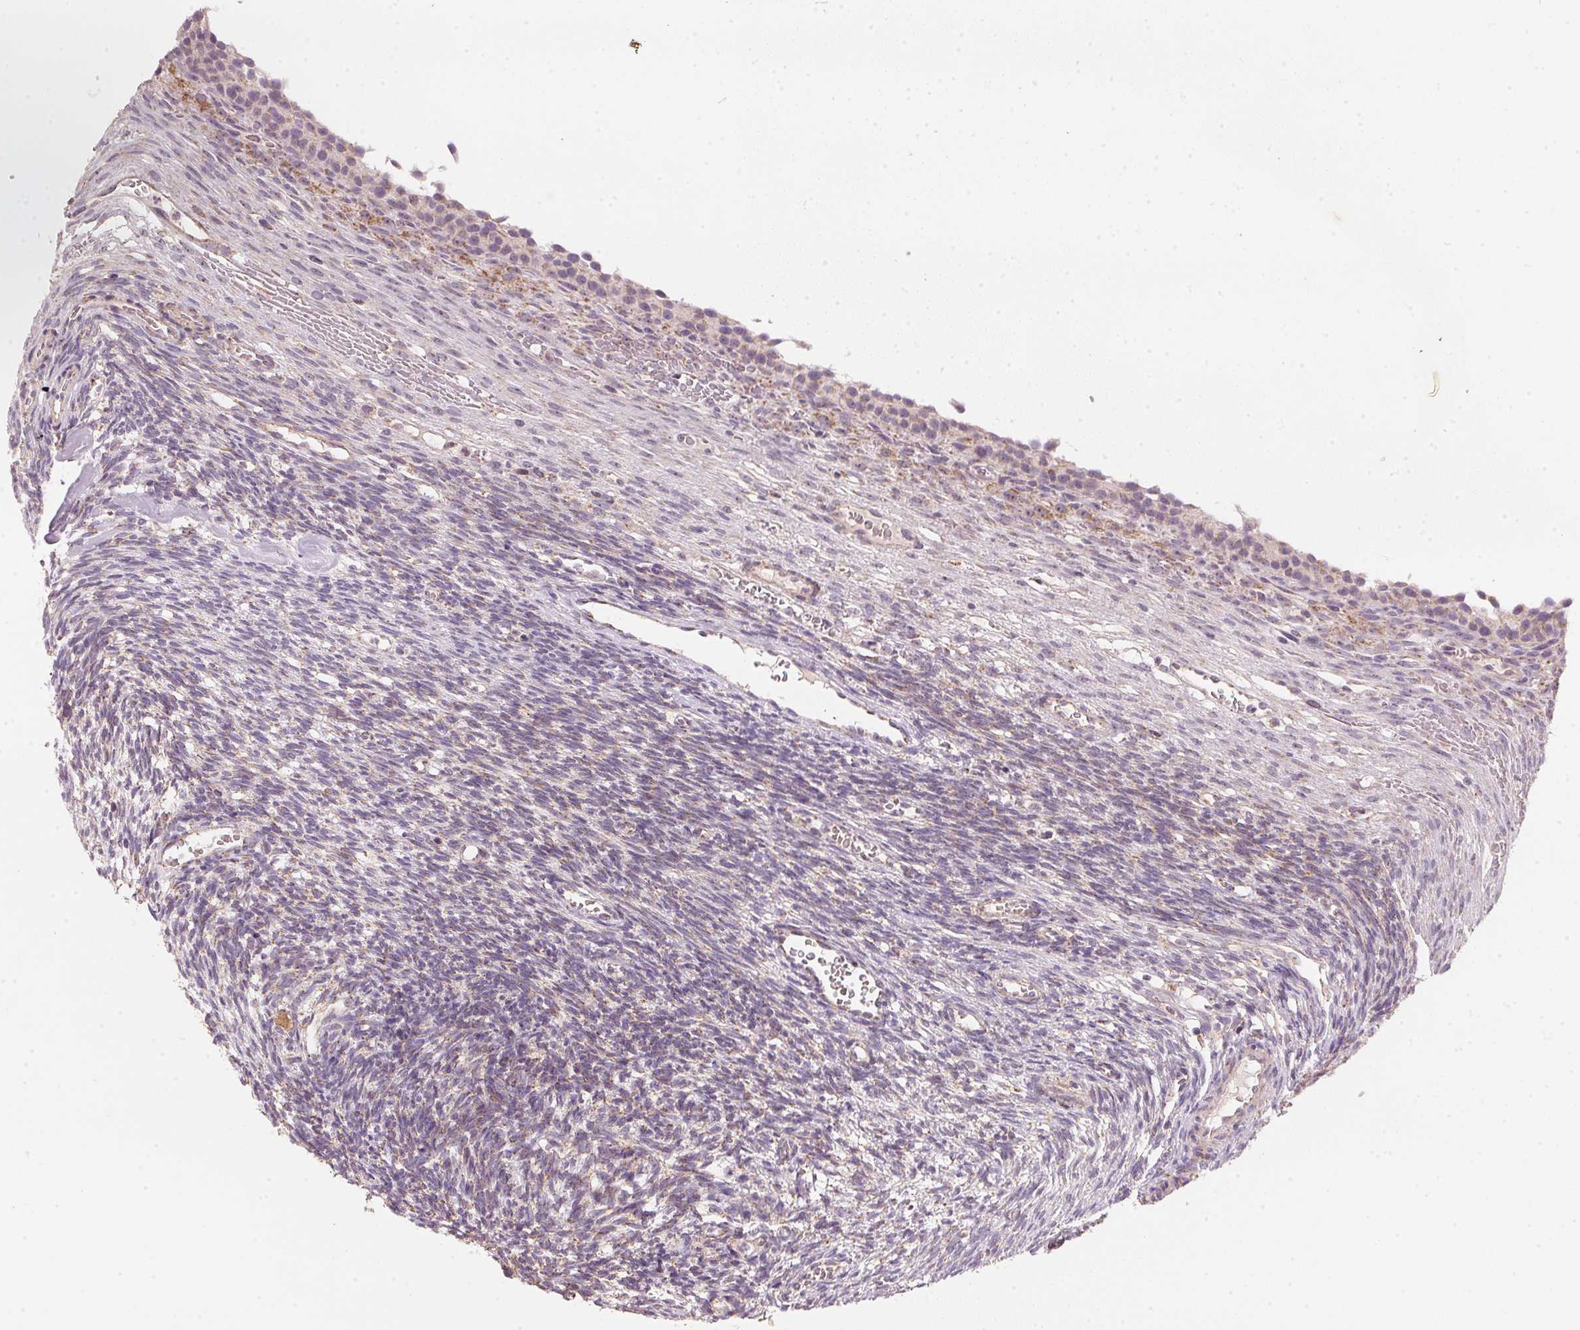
{"staining": {"intensity": "moderate", "quantity": "25%-75%", "location": "cytoplasmic/membranous"}, "tissue": "ovary", "cell_type": "Follicle cells", "image_type": "normal", "snomed": [{"axis": "morphology", "description": "Normal tissue, NOS"}, {"axis": "topography", "description": "Ovary"}], "caption": "Protein expression analysis of normal human ovary reveals moderate cytoplasmic/membranous positivity in about 25%-75% of follicle cells.", "gene": "COQ7", "patient": {"sex": "female", "age": 34}}